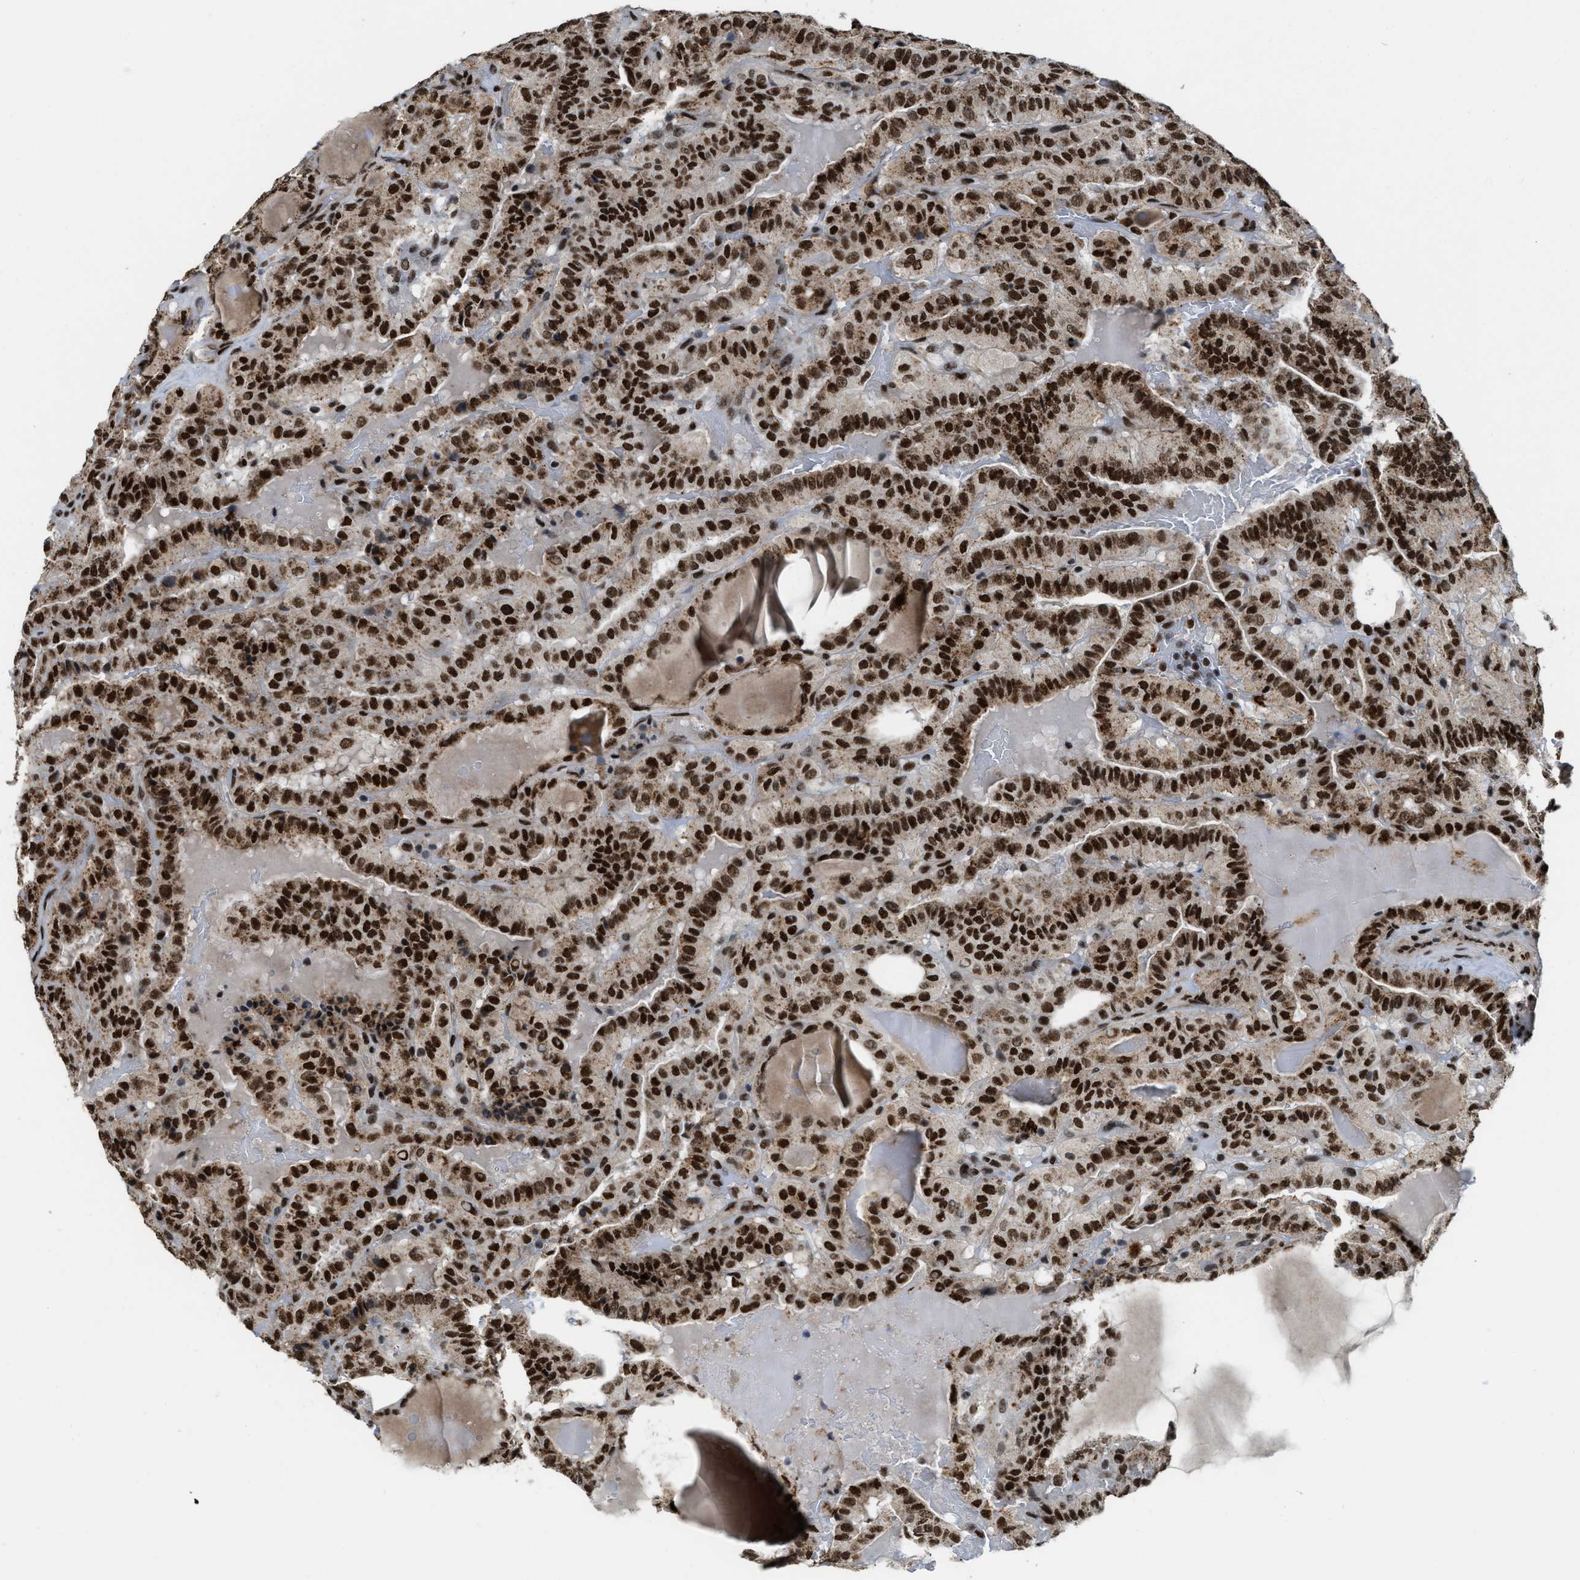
{"staining": {"intensity": "strong", "quantity": ">75%", "location": "cytoplasmic/membranous,nuclear"}, "tissue": "thyroid cancer", "cell_type": "Tumor cells", "image_type": "cancer", "snomed": [{"axis": "morphology", "description": "Papillary adenocarcinoma, NOS"}, {"axis": "topography", "description": "Thyroid gland"}], "caption": "This micrograph displays papillary adenocarcinoma (thyroid) stained with immunohistochemistry (IHC) to label a protein in brown. The cytoplasmic/membranous and nuclear of tumor cells show strong positivity for the protein. Nuclei are counter-stained blue.", "gene": "NUMA1", "patient": {"sex": "male", "age": 77}}